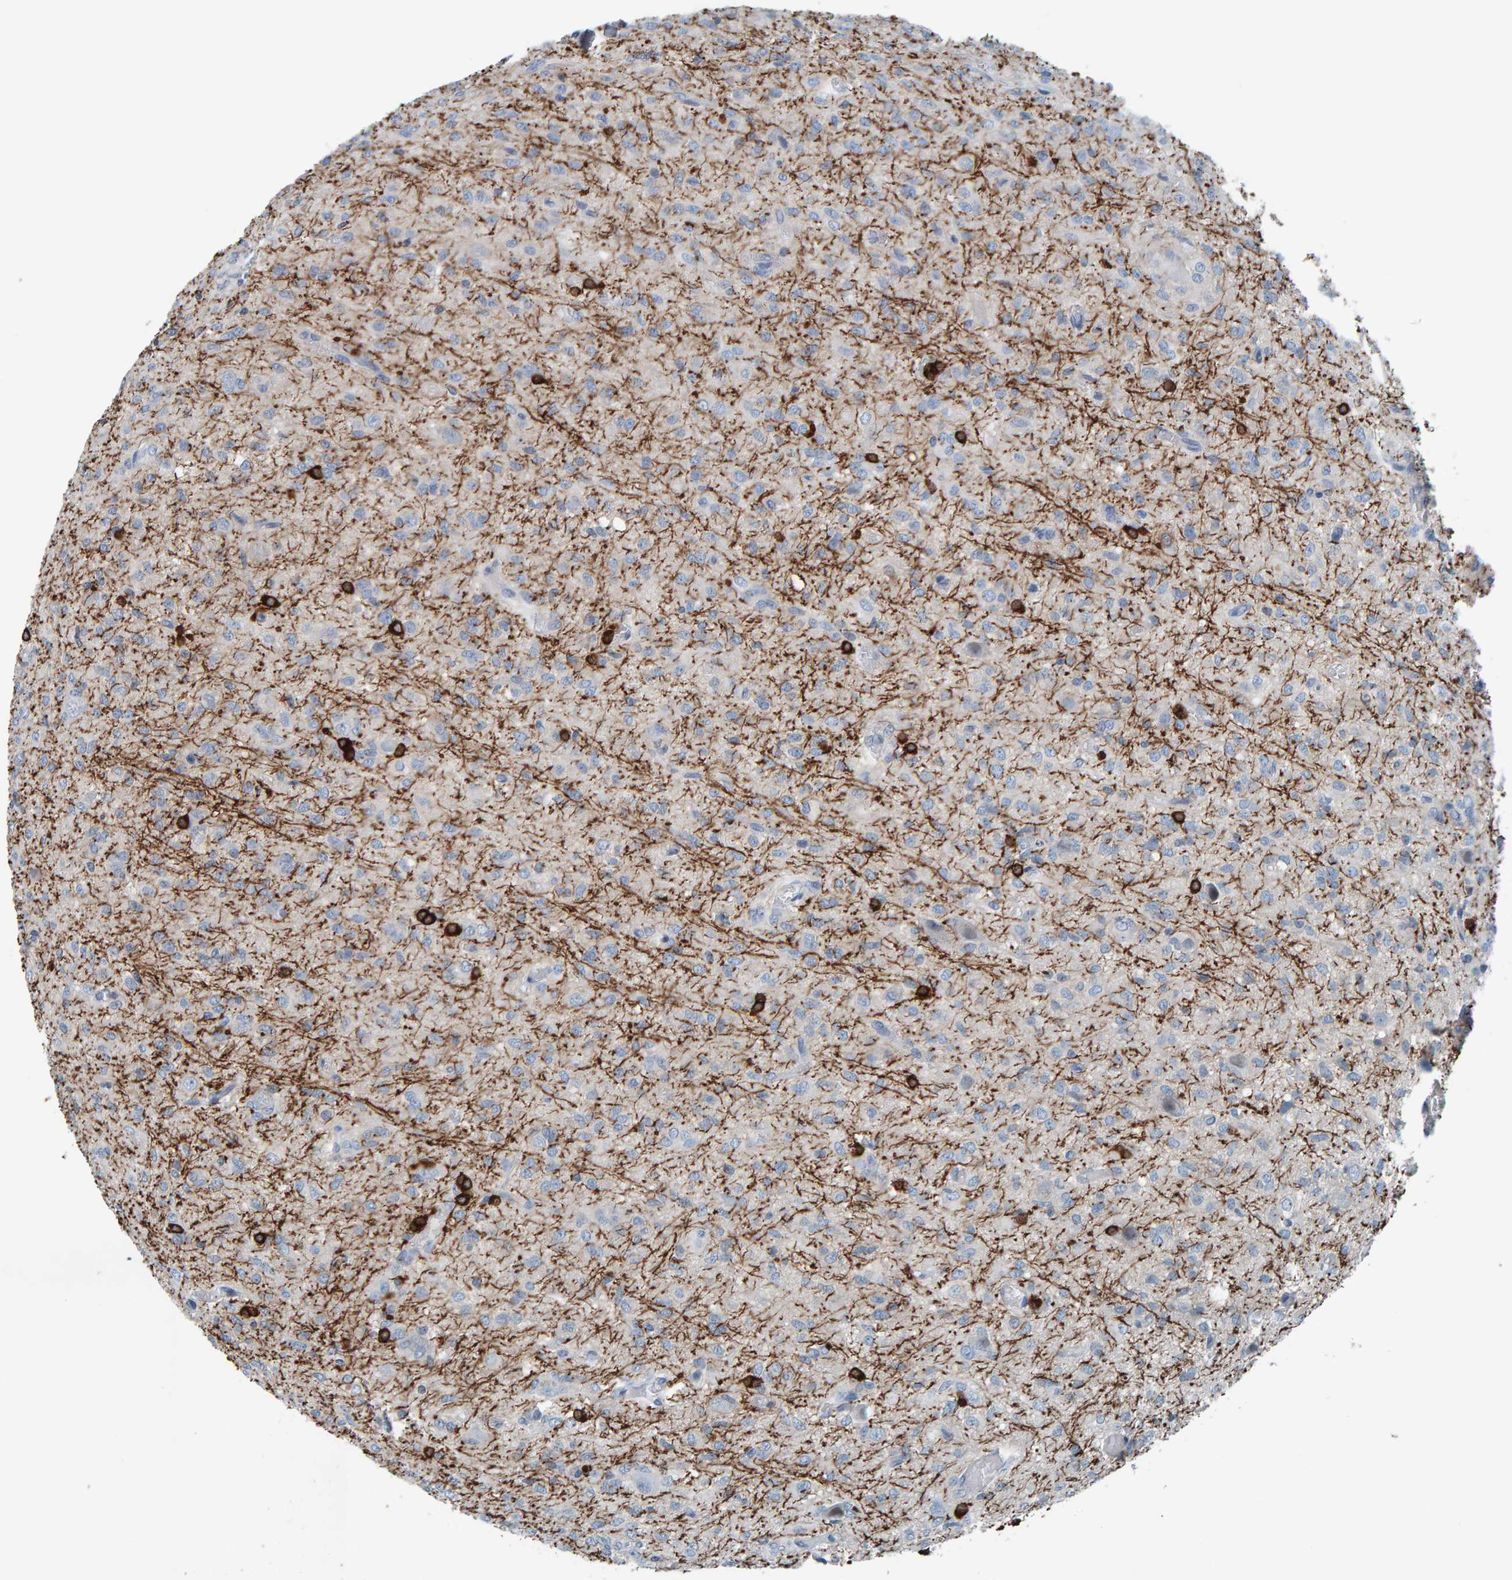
{"staining": {"intensity": "negative", "quantity": "none", "location": "none"}, "tissue": "glioma", "cell_type": "Tumor cells", "image_type": "cancer", "snomed": [{"axis": "morphology", "description": "Glioma, malignant, High grade"}, {"axis": "topography", "description": "Brain"}], "caption": "Tumor cells are negative for protein expression in human high-grade glioma (malignant).", "gene": "CNP", "patient": {"sex": "female", "age": 59}}